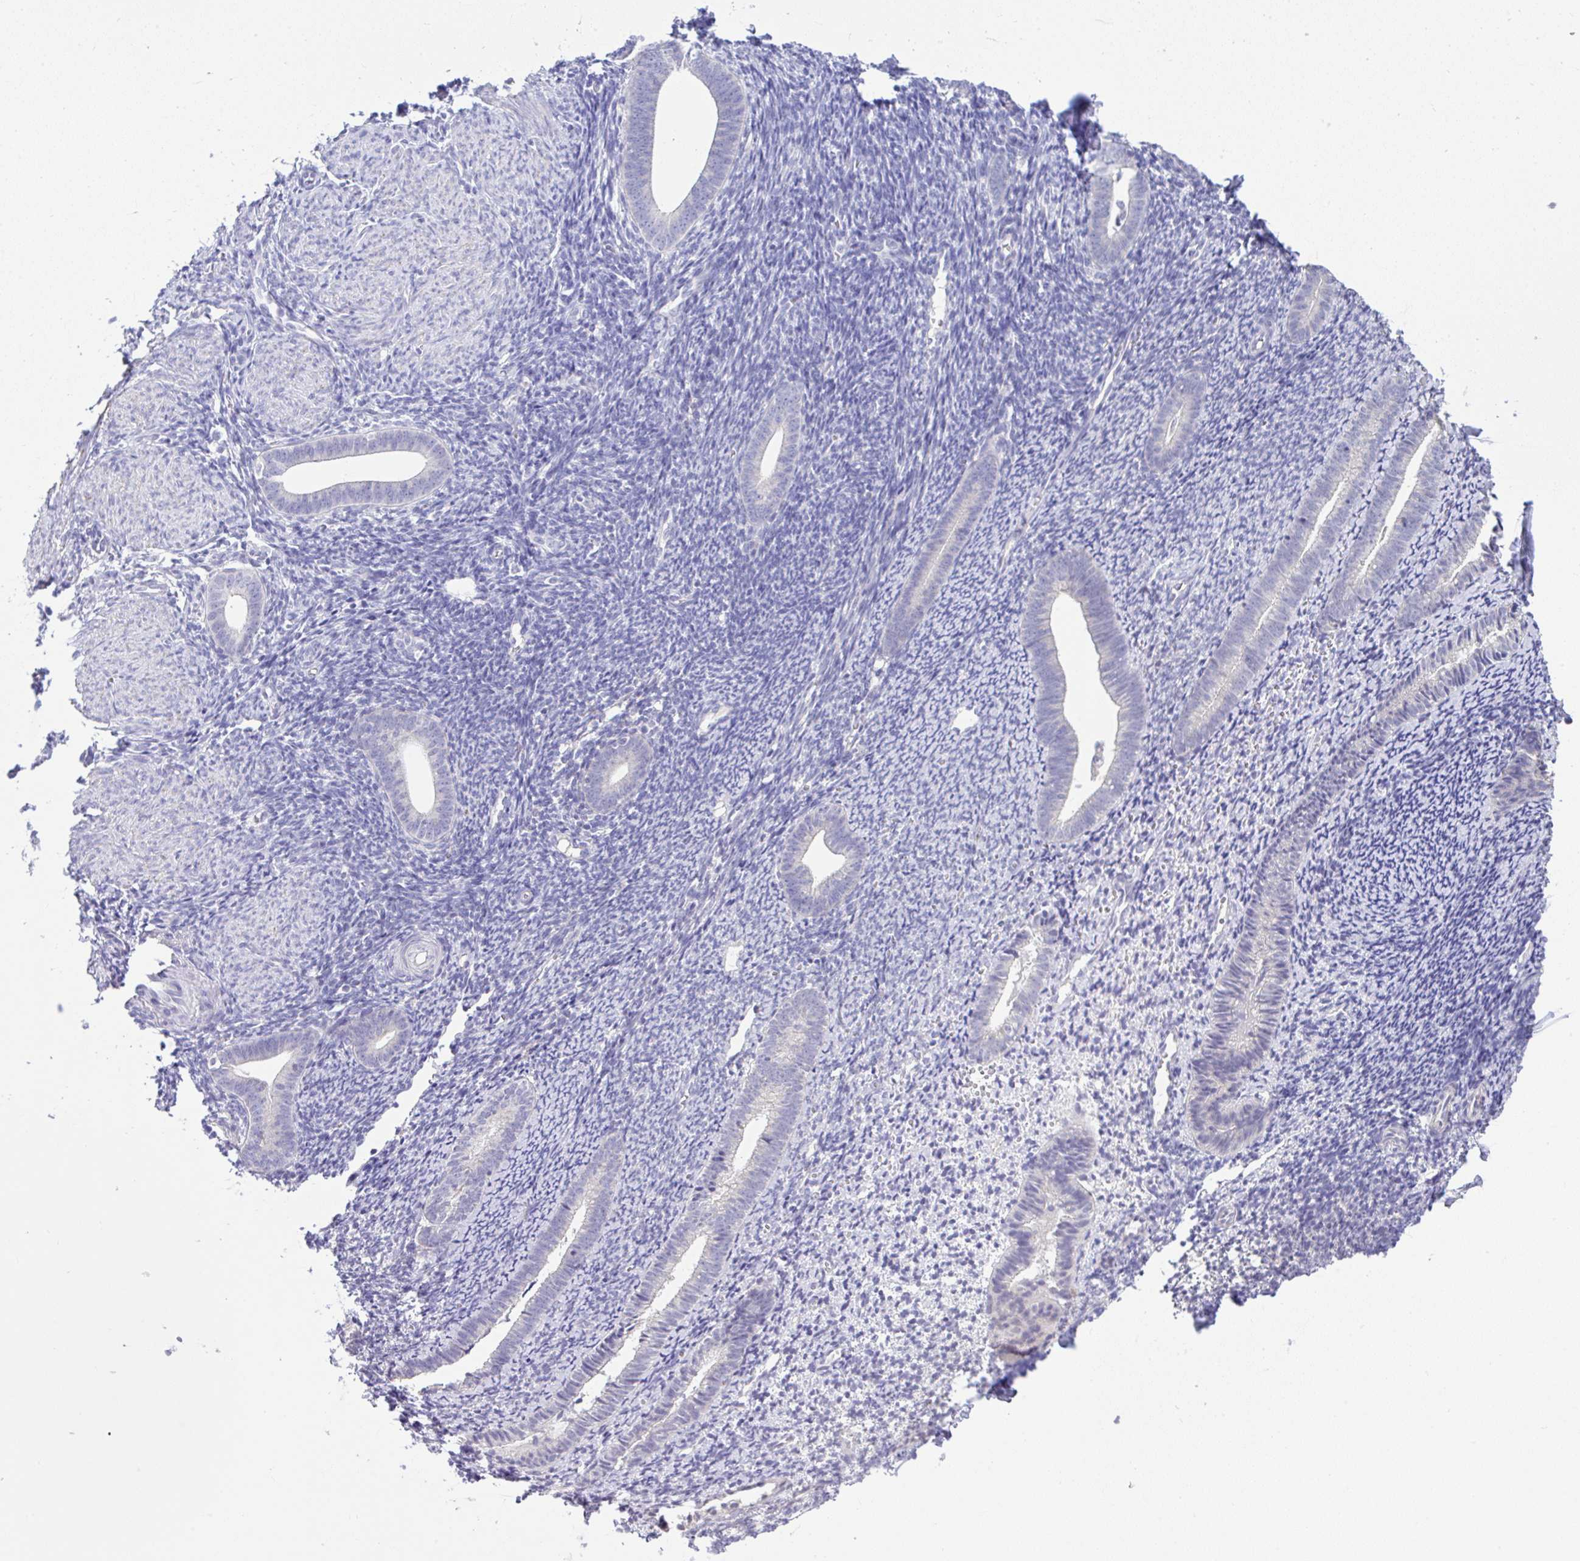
{"staining": {"intensity": "negative", "quantity": "none", "location": "none"}, "tissue": "endometrium", "cell_type": "Cells in endometrial stroma", "image_type": "normal", "snomed": [{"axis": "morphology", "description": "Normal tissue, NOS"}, {"axis": "topography", "description": "Endometrium"}], "caption": "IHC of normal human endometrium shows no staining in cells in endometrial stroma.", "gene": "CTU1", "patient": {"sex": "female", "age": 39}}